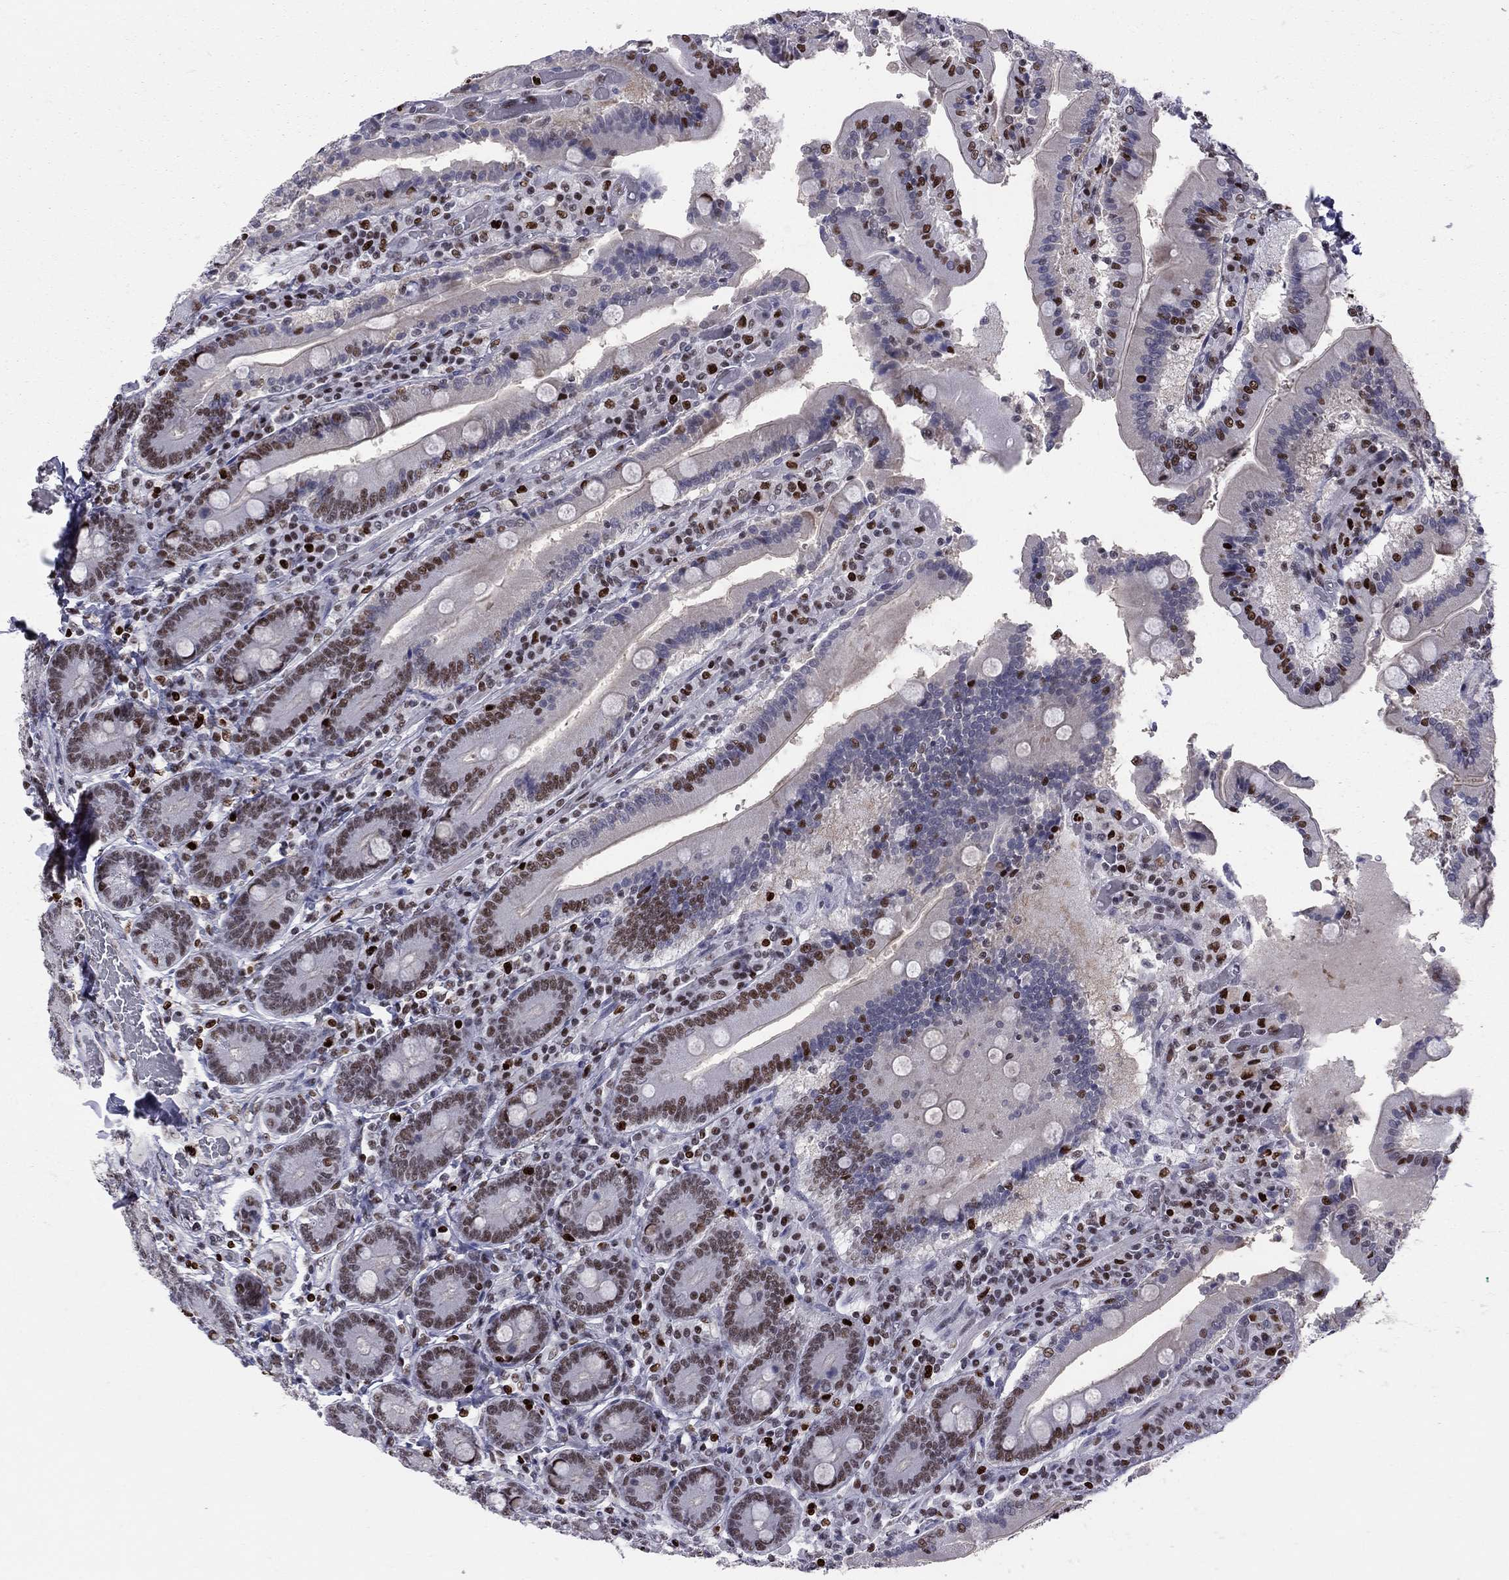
{"staining": {"intensity": "strong", "quantity": ">75%", "location": "nuclear"}, "tissue": "duodenum", "cell_type": "Glandular cells", "image_type": "normal", "snomed": [{"axis": "morphology", "description": "Normal tissue, NOS"}, {"axis": "topography", "description": "Duodenum"}], "caption": "This image displays IHC staining of unremarkable duodenum, with high strong nuclear positivity in approximately >75% of glandular cells.", "gene": "PCGF3", "patient": {"sex": "female", "age": 62}}